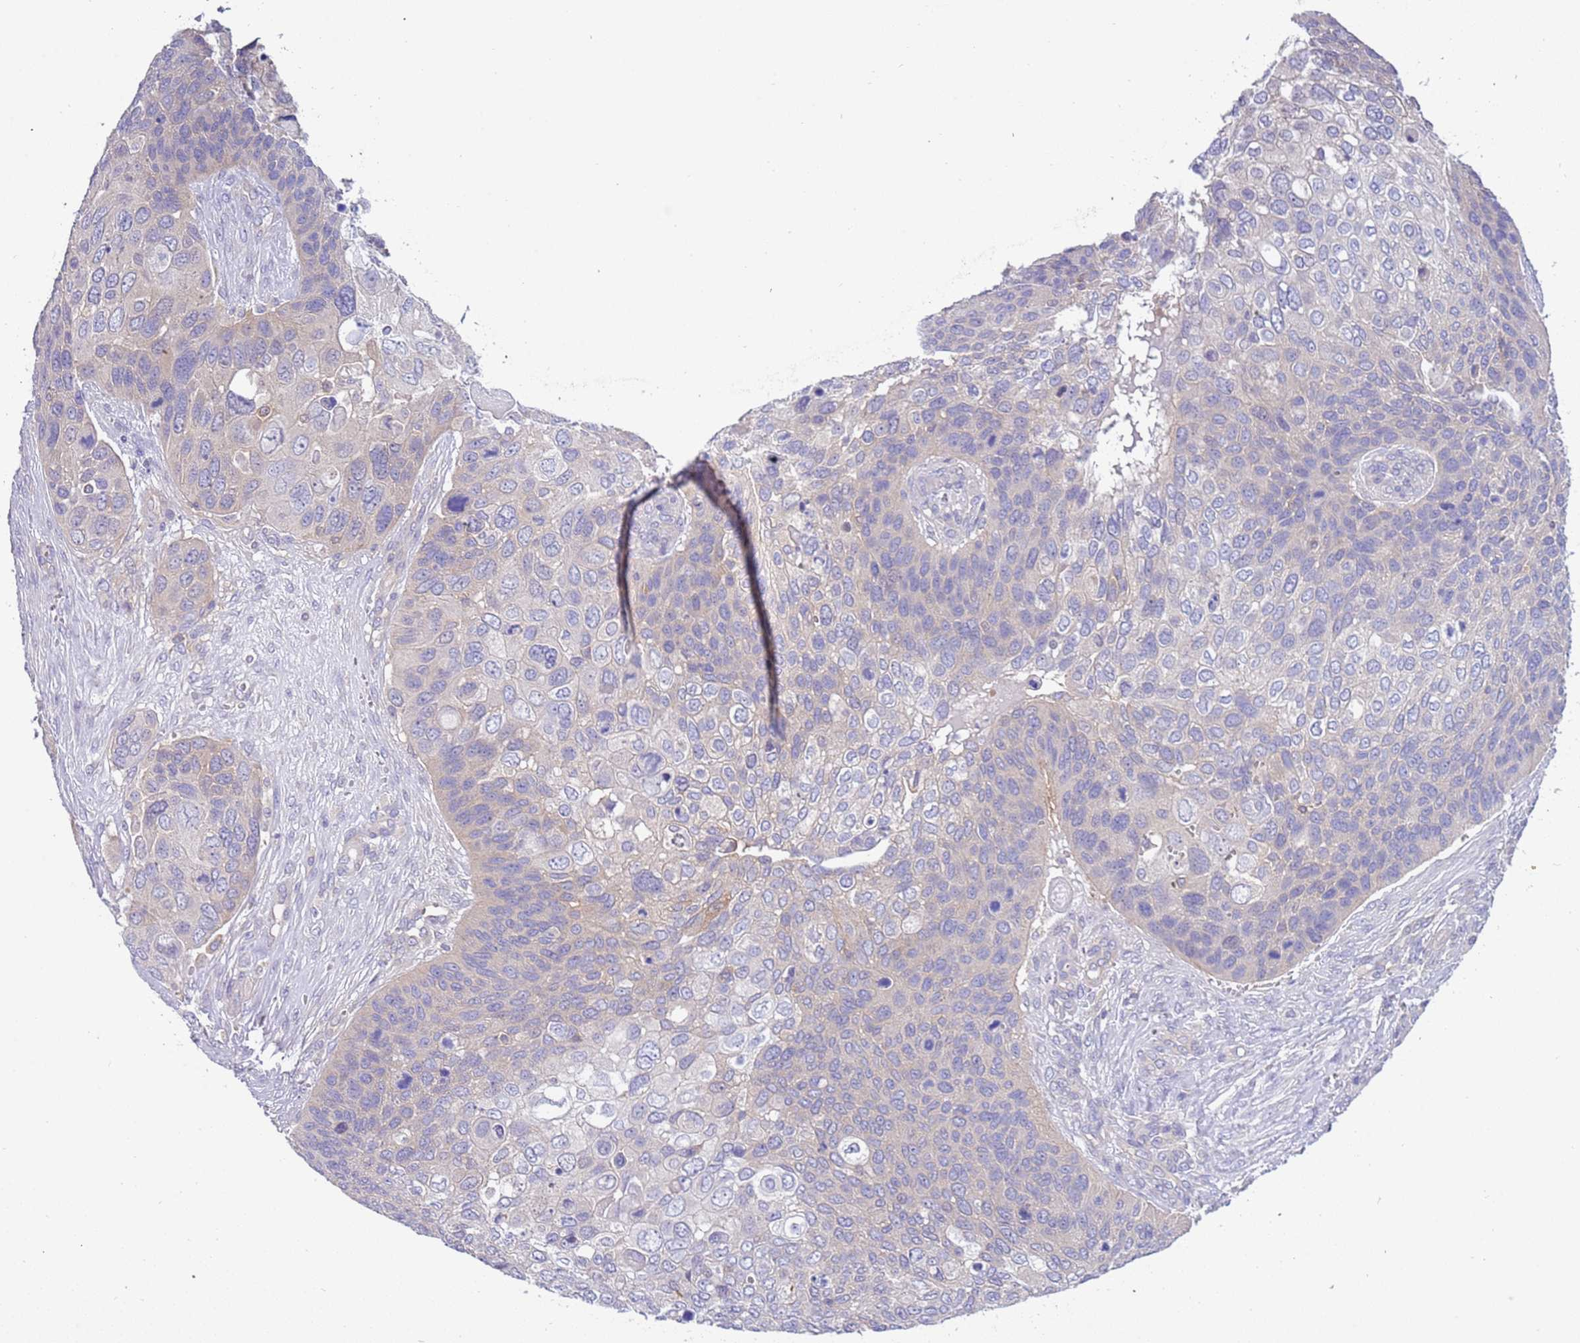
{"staining": {"intensity": "negative", "quantity": "none", "location": "none"}, "tissue": "skin cancer", "cell_type": "Tumor cells", "image_type": "cancer", "snomed": [{"axis": "morphology", "description": "Basal cell carcinoma"}, {"axis": "topography", "description": "Skin"}], "caption": "Tumor cells show no significant staining in skin basal cell carcinoma.", "gene": "STIP1", "patient": {"sex": "female", "age": 74}}